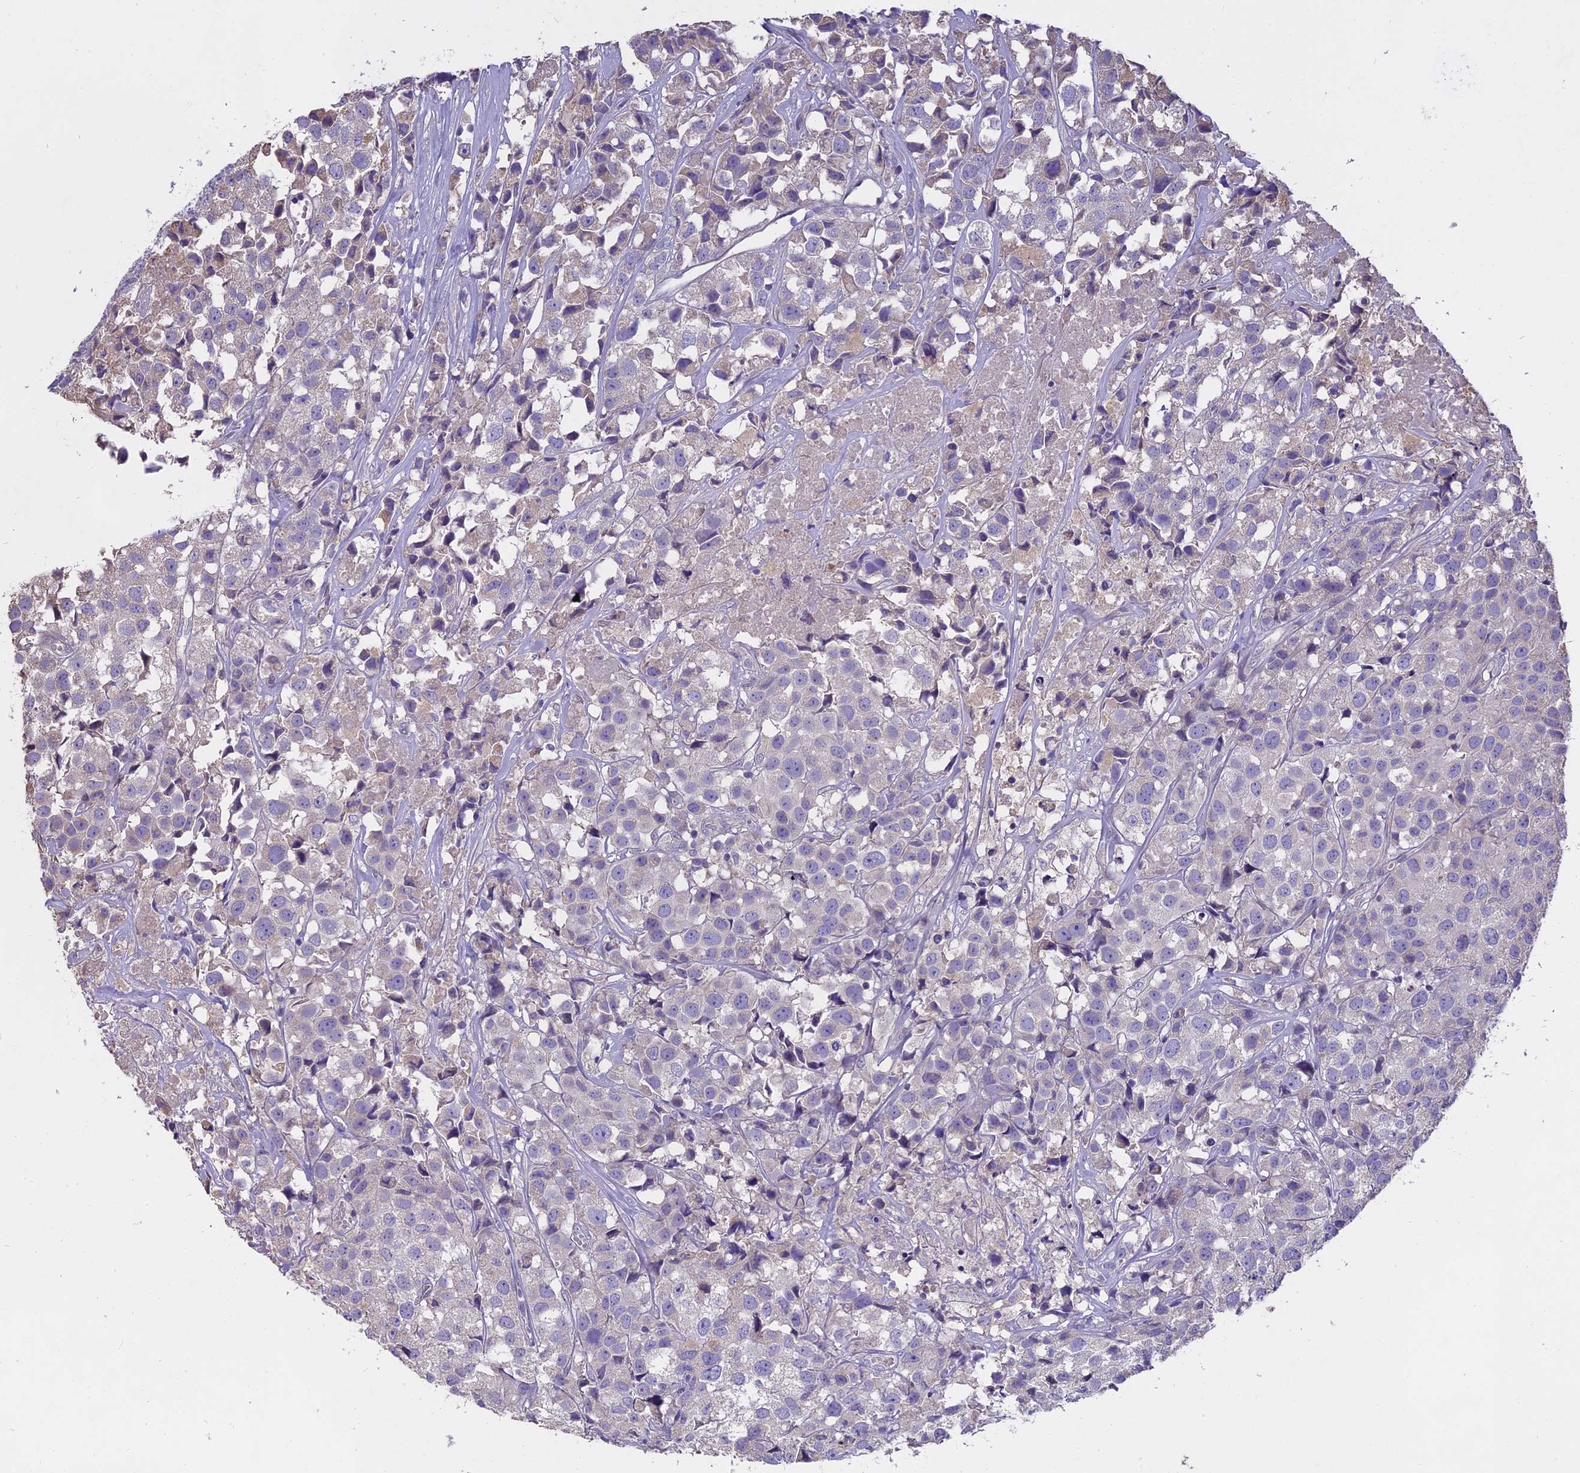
{"staining": {"intensity": "negative", "quantity": "none", "location": "none"}, "tissue": "urothelial cancer", "cell_type": "Tumor cells", "image_type": "cancer", "snomed": [{"axis": "morphology", "description": "Urothelial carcinoma, High grade"}, {"axis": "topography", "description": "Urinary bladder"}], "caption": "Immunohistochemistry image of neoplastic tissue: human urothelial cancer stained with DAB shows no significant protein staining in tumor cells.", "gene": "WFDC2", "patient": {"sex": "female", "age": 75}}